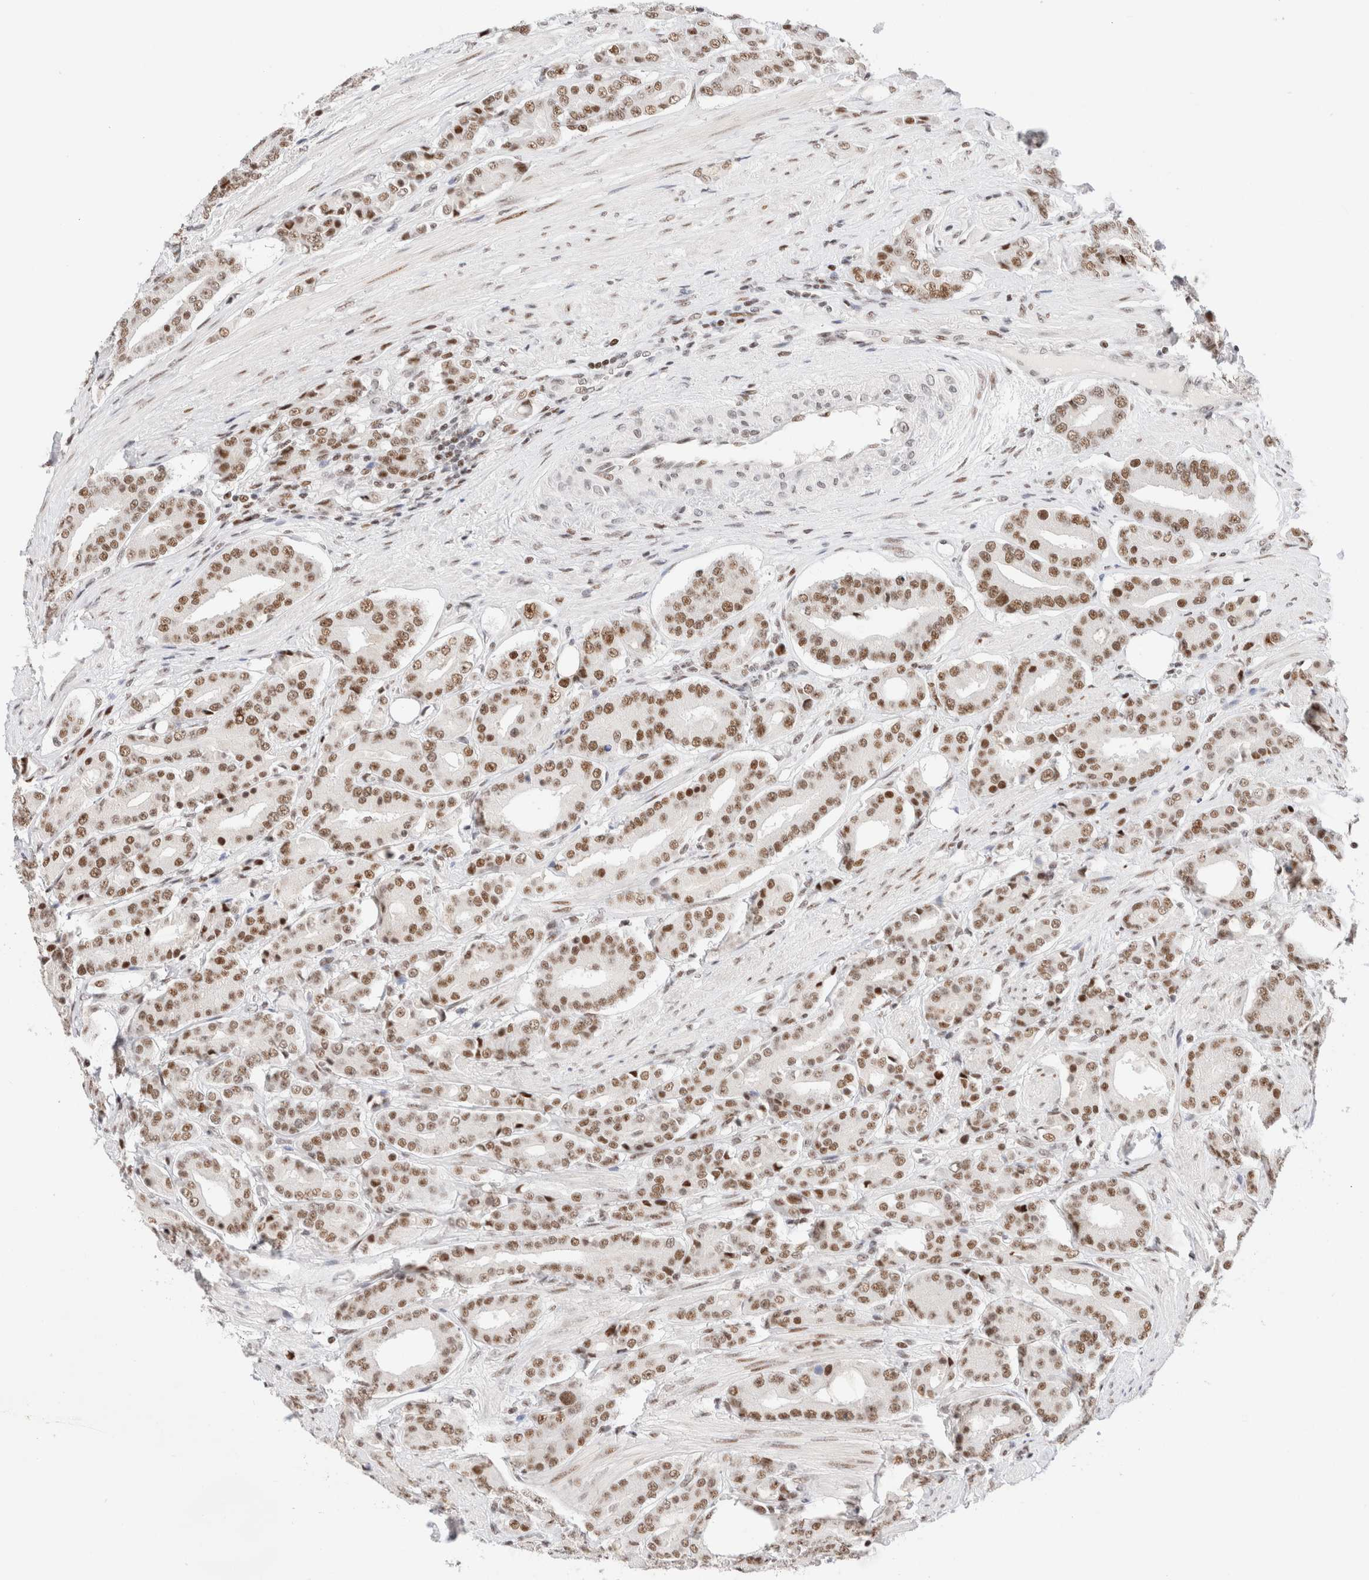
{"staining": {"intensity": "moderate", "quantity": ">75%", "location": "nuclear"}, "tissue": "prostate cancer", "cell_type": "Tumor cells", "image_type": "cancer", "snomed": [{"axis": "morphology", "description": "Adenocarcinoma, High grade"}, {"axis": "topography", "description": "Prostate"}], "caption": "The immunohistochemical stain shows moderate nuclear positivity in tumor cells of prostate cancer (adenocarcinoma (high-grade)) tissue.", "gene": "ZNF282", "patient": {"sex": "male", "age": 71}}